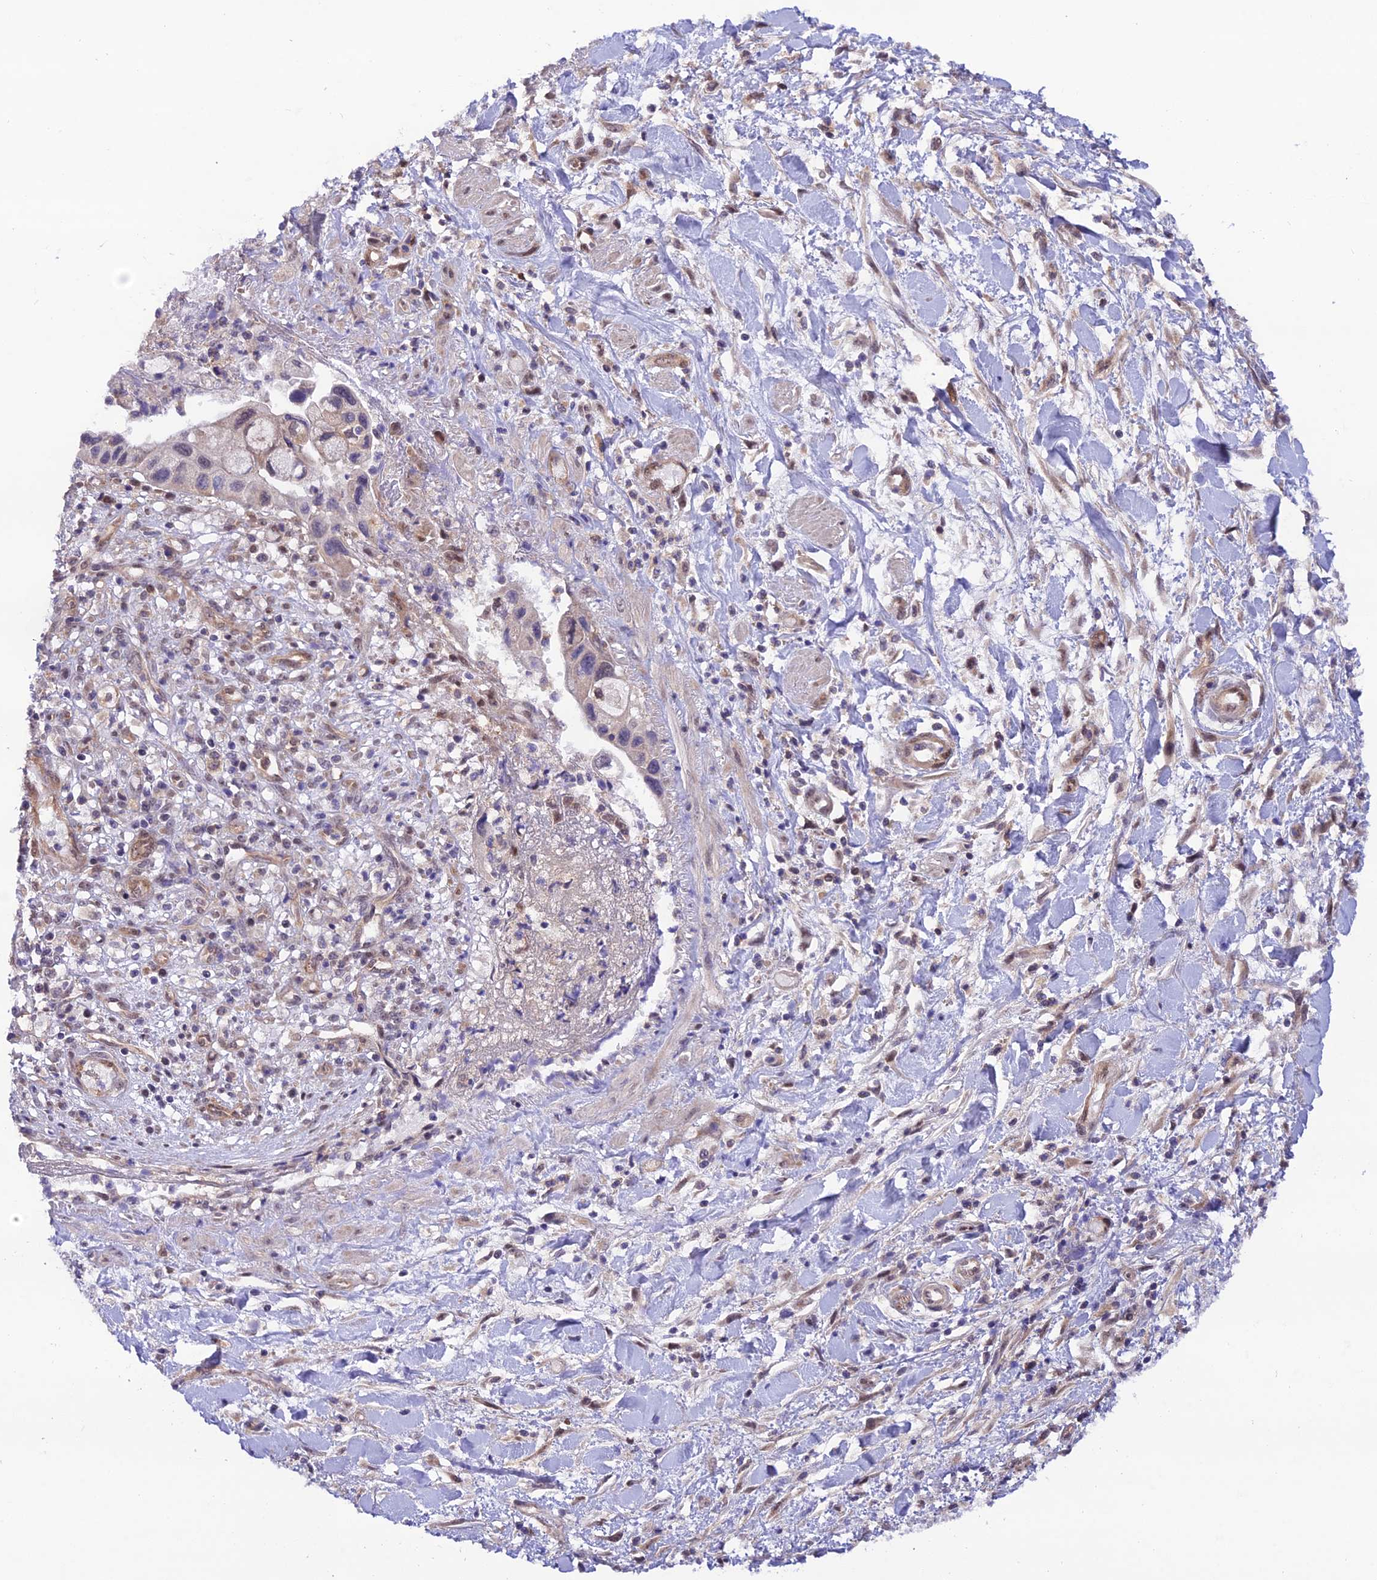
{"staining": {"intensity": "negative", "quantity": "none", "location": "none"}, "tissue": "pancreatic cancer", "cell_type": "Tumor cells", "image_type": "cancer", "snomed": [{"axis": "morphology", "description": "Adenocarcinoma, NOS"}, {"axis": "topography", "description": "Pancreas"}], "caption": "Histopathology image shows no significant protein positivity in tumor cells of adenocarcinoma (pancreatic). The staining was performed using DAB to visualize the protein expression in brown, while the nuclei were stained in blue with hematoxylin (Magnification: 20x).", "gene": "TRIM40", "patient": {"sex": "female", "age": 50}}